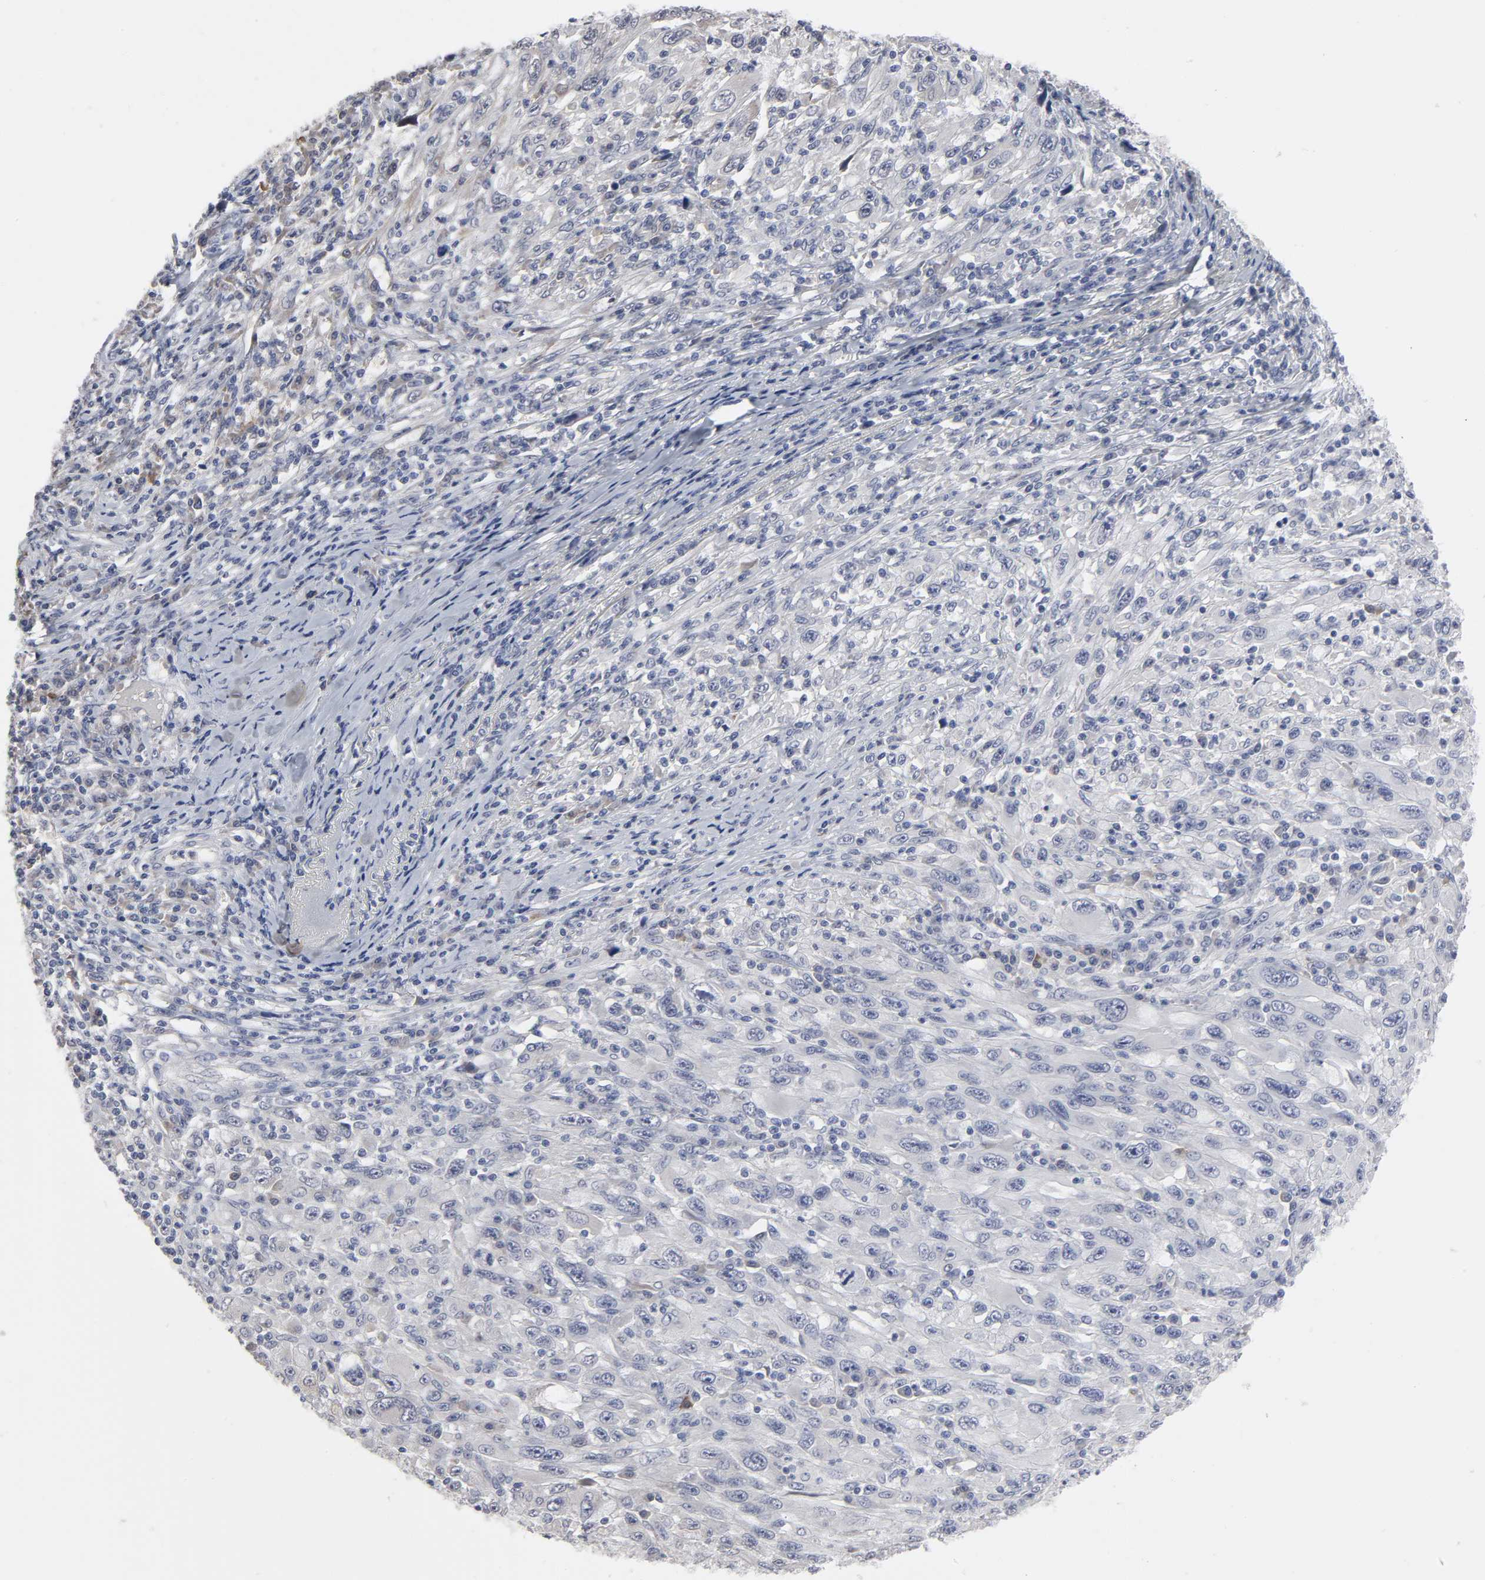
{"staining": {"intensity": "weak", "quantity": "<25%", "location": "cytoplasmic/membranous"}, "tissue": "melanoma", "cell_type": "Tumor cells", "image_type": "cancer", "snomed": [{"axis": "morphology", "description": "Malignant melanoma, Metastatic site"}, {"axis": "topography", "description": "Skin"}], "caption": "There is no significant staining in tumor cells of malignant melanoma (metastatic site).", "gene": "HNF4A", "patient": {"sex": "female", "age": 56}}